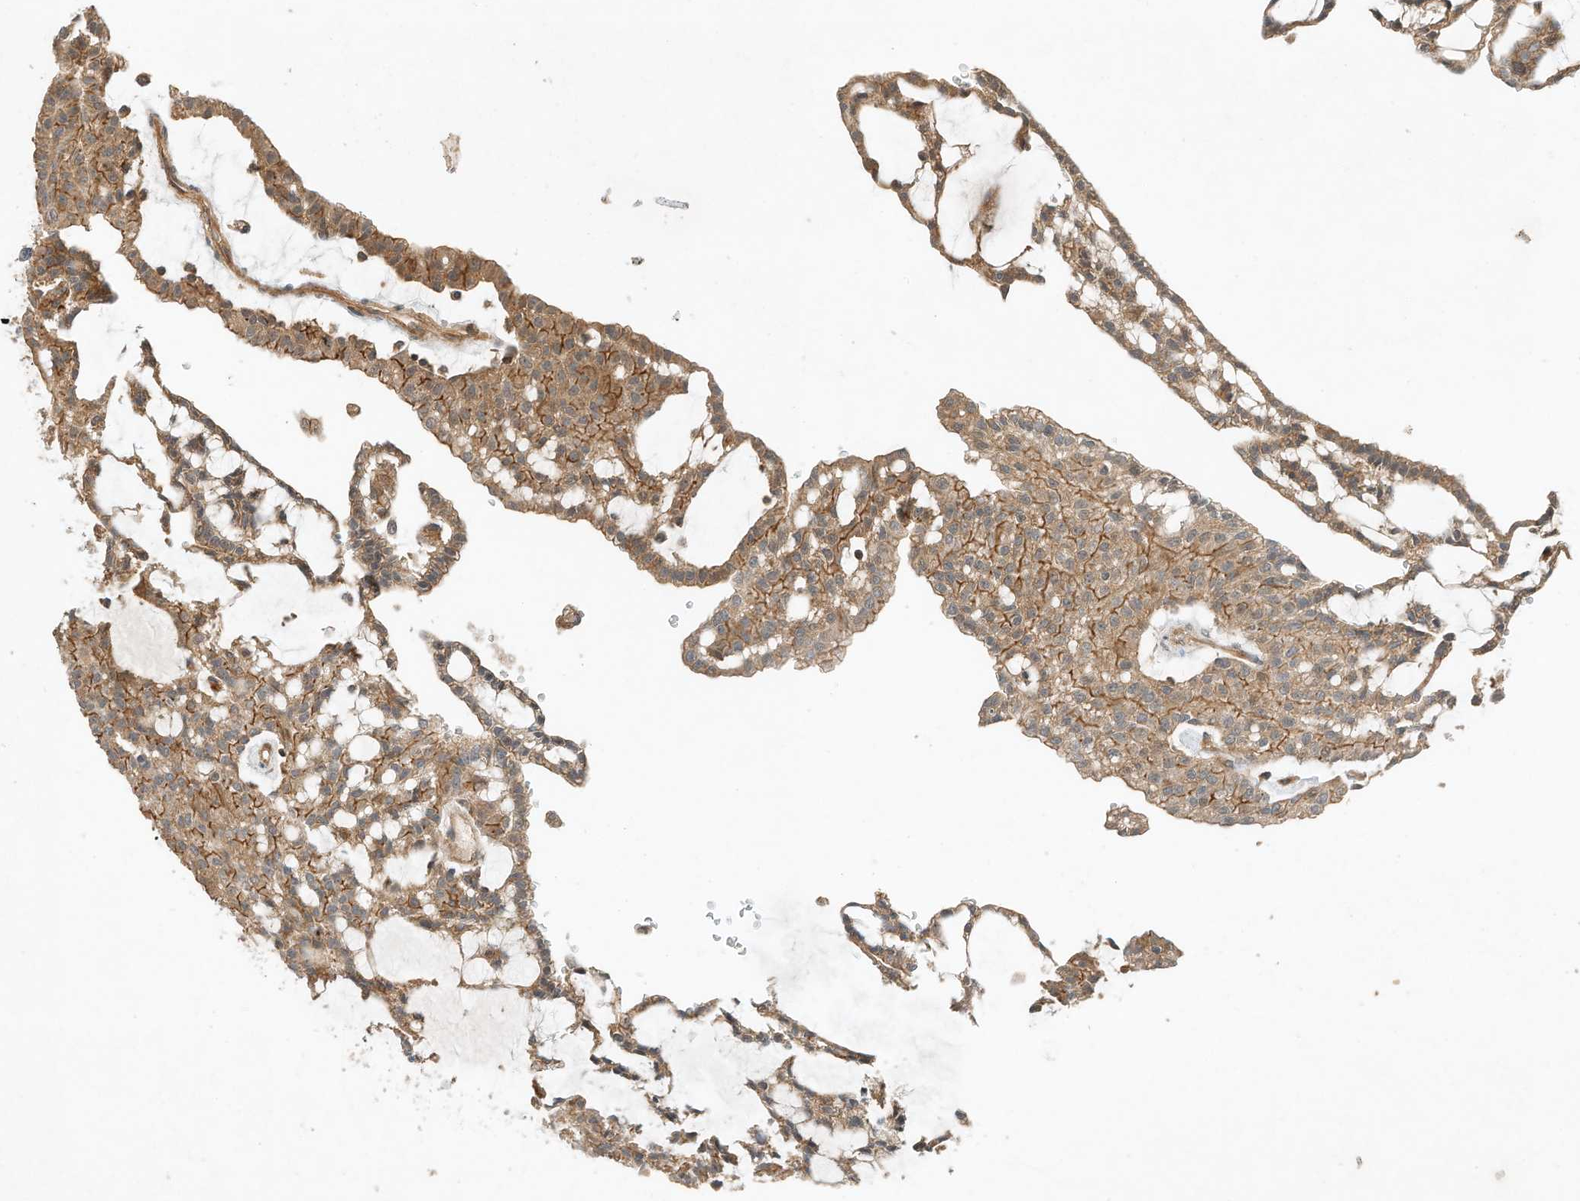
{"staining": {"intensity": "moderate", "quantity": ">75%", "location": "cytoplasmic/membranous"}, "tissue": "renal cancer", "cell_type": "Tumor cells", "image_type": "cancer", "snomed": [{"axis": "morphology", "description": "Adenocarcinoma, NOS"}, {"axis": "topography", "description": "Kidney"}], "caption": "Immunohistochemistry (IHC) of human renal cancer (adenocarcinoma) reveals medium levels of moderate cytoplasmic/membranous expression in about >75% of tumor cells.", "gene": "CPAMD8", "patient": {"sex": "male", "age": 63}}